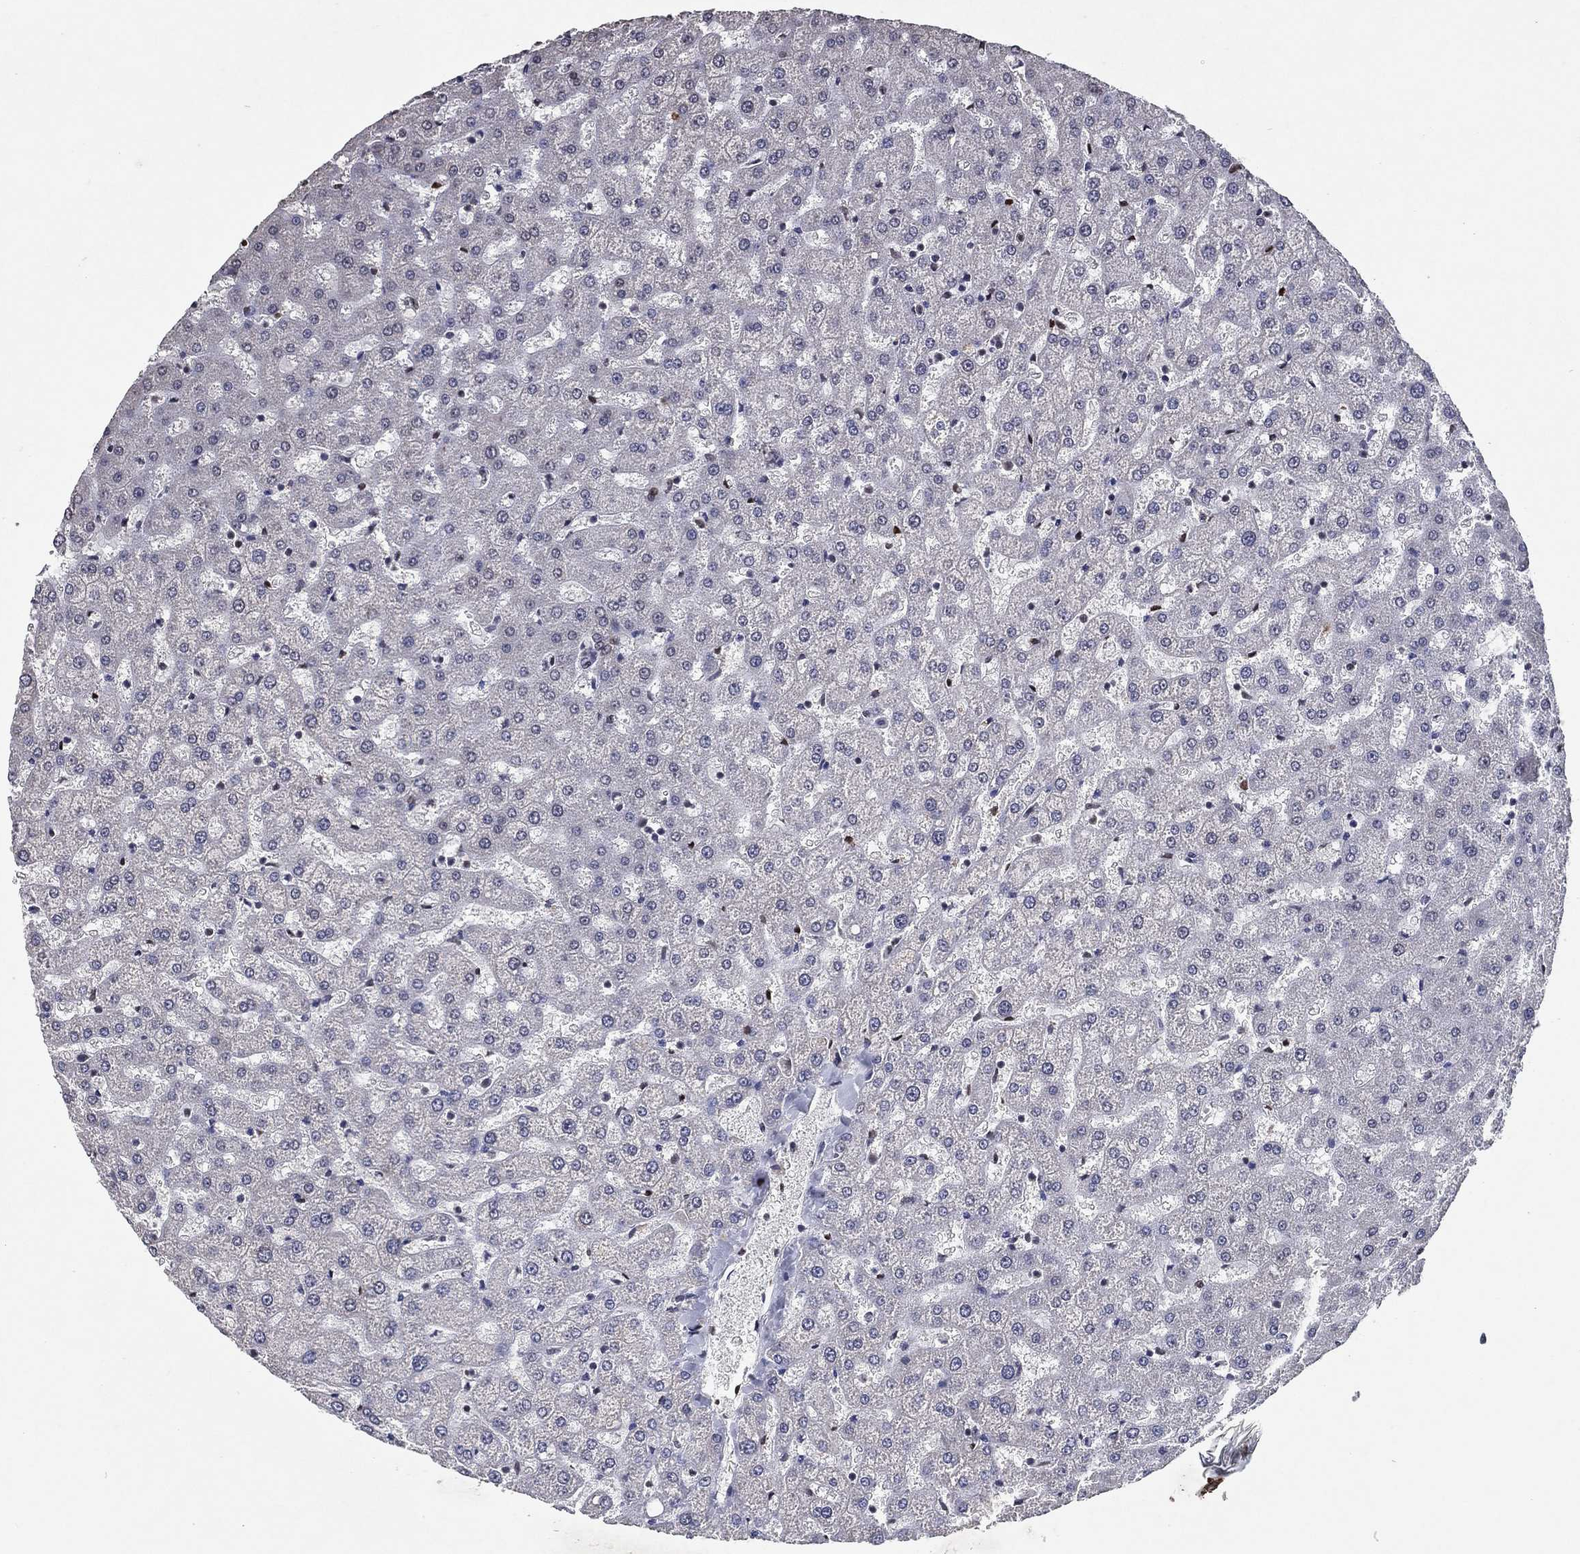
{"staining": {"intensity": "negative", "quantity": "none", "location": "none"}, "tissue": "liver", "cell_type": "Cholangiocytes", "image_type": "normal", "snomed": [{"axis": "morphology", "description": "Normal tissue, NOS"}, {"axis": "topography", "description": "Liver"}], "caption": "Immunohistochemistry histopathology image of normal liver: human liver stained with DAB (3,3'-diaminobenzidine) shows no significant protein staining in cholangiocytes. Brightfield microscopy of immunohistochemistry stained with DAB (3,3'-diaminobenzidine) (brown) and hematoxylin (blue), captured at high magnification.", "gene": "ZBTB42", "patient": {"sex": "female", "age": 50}}